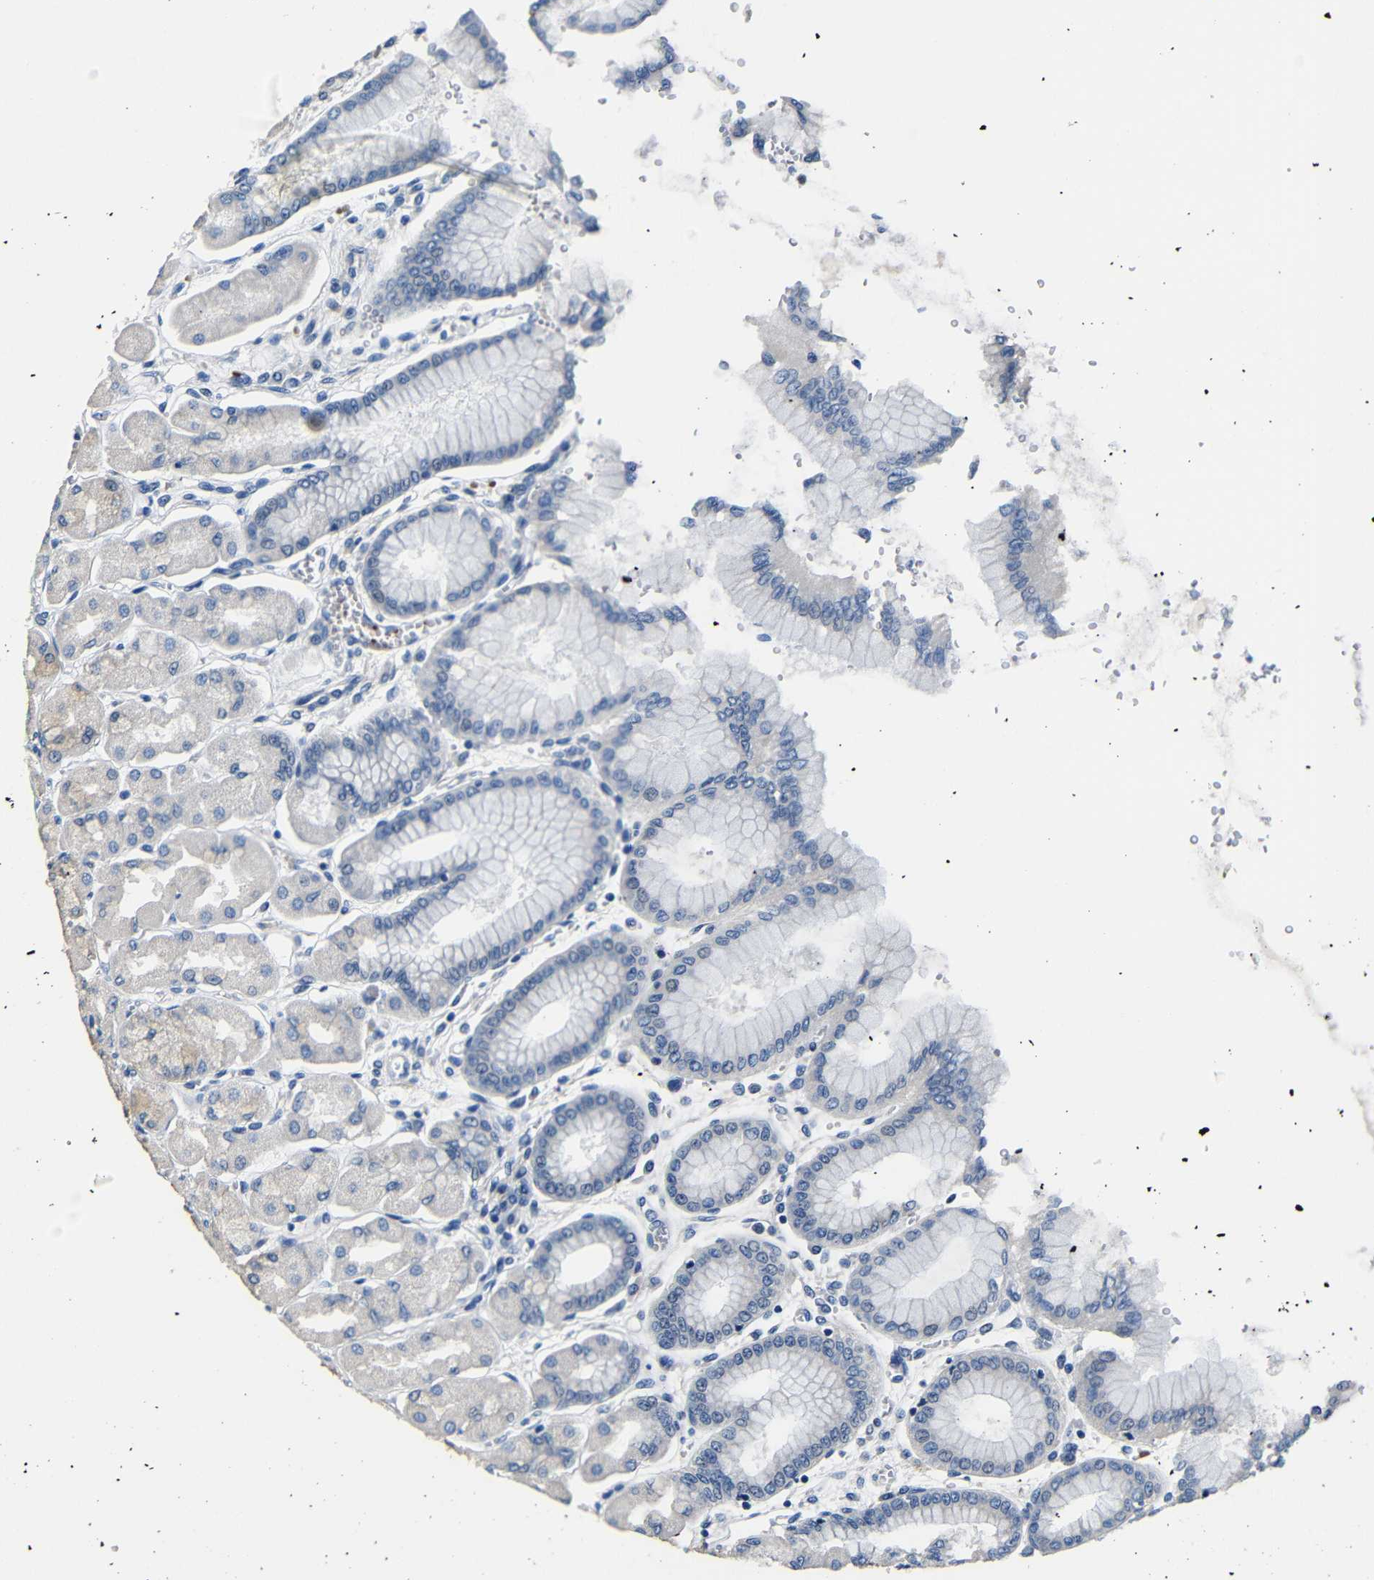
{"staining": {"intensity": "moderate", "quantity": "<25%", "location": "cytoplasmic/membranous"}, "tissue": "stomach", "cell_type": "Glandular cells", "image_type": "normal", "snomed": [{"axis": "morphology", "description": "Normal tissue, NOS"}, {"axis": "topography", "description": "Stomach, upper"}], "caption": "Stomach stained for a protein (brown) demonstrates moderate cytoplasmic/membranous positive positivity in about <25% of glandular cells.", "gene": "TNFAIP1", "patient": {"sex": "female", "age": 56}}